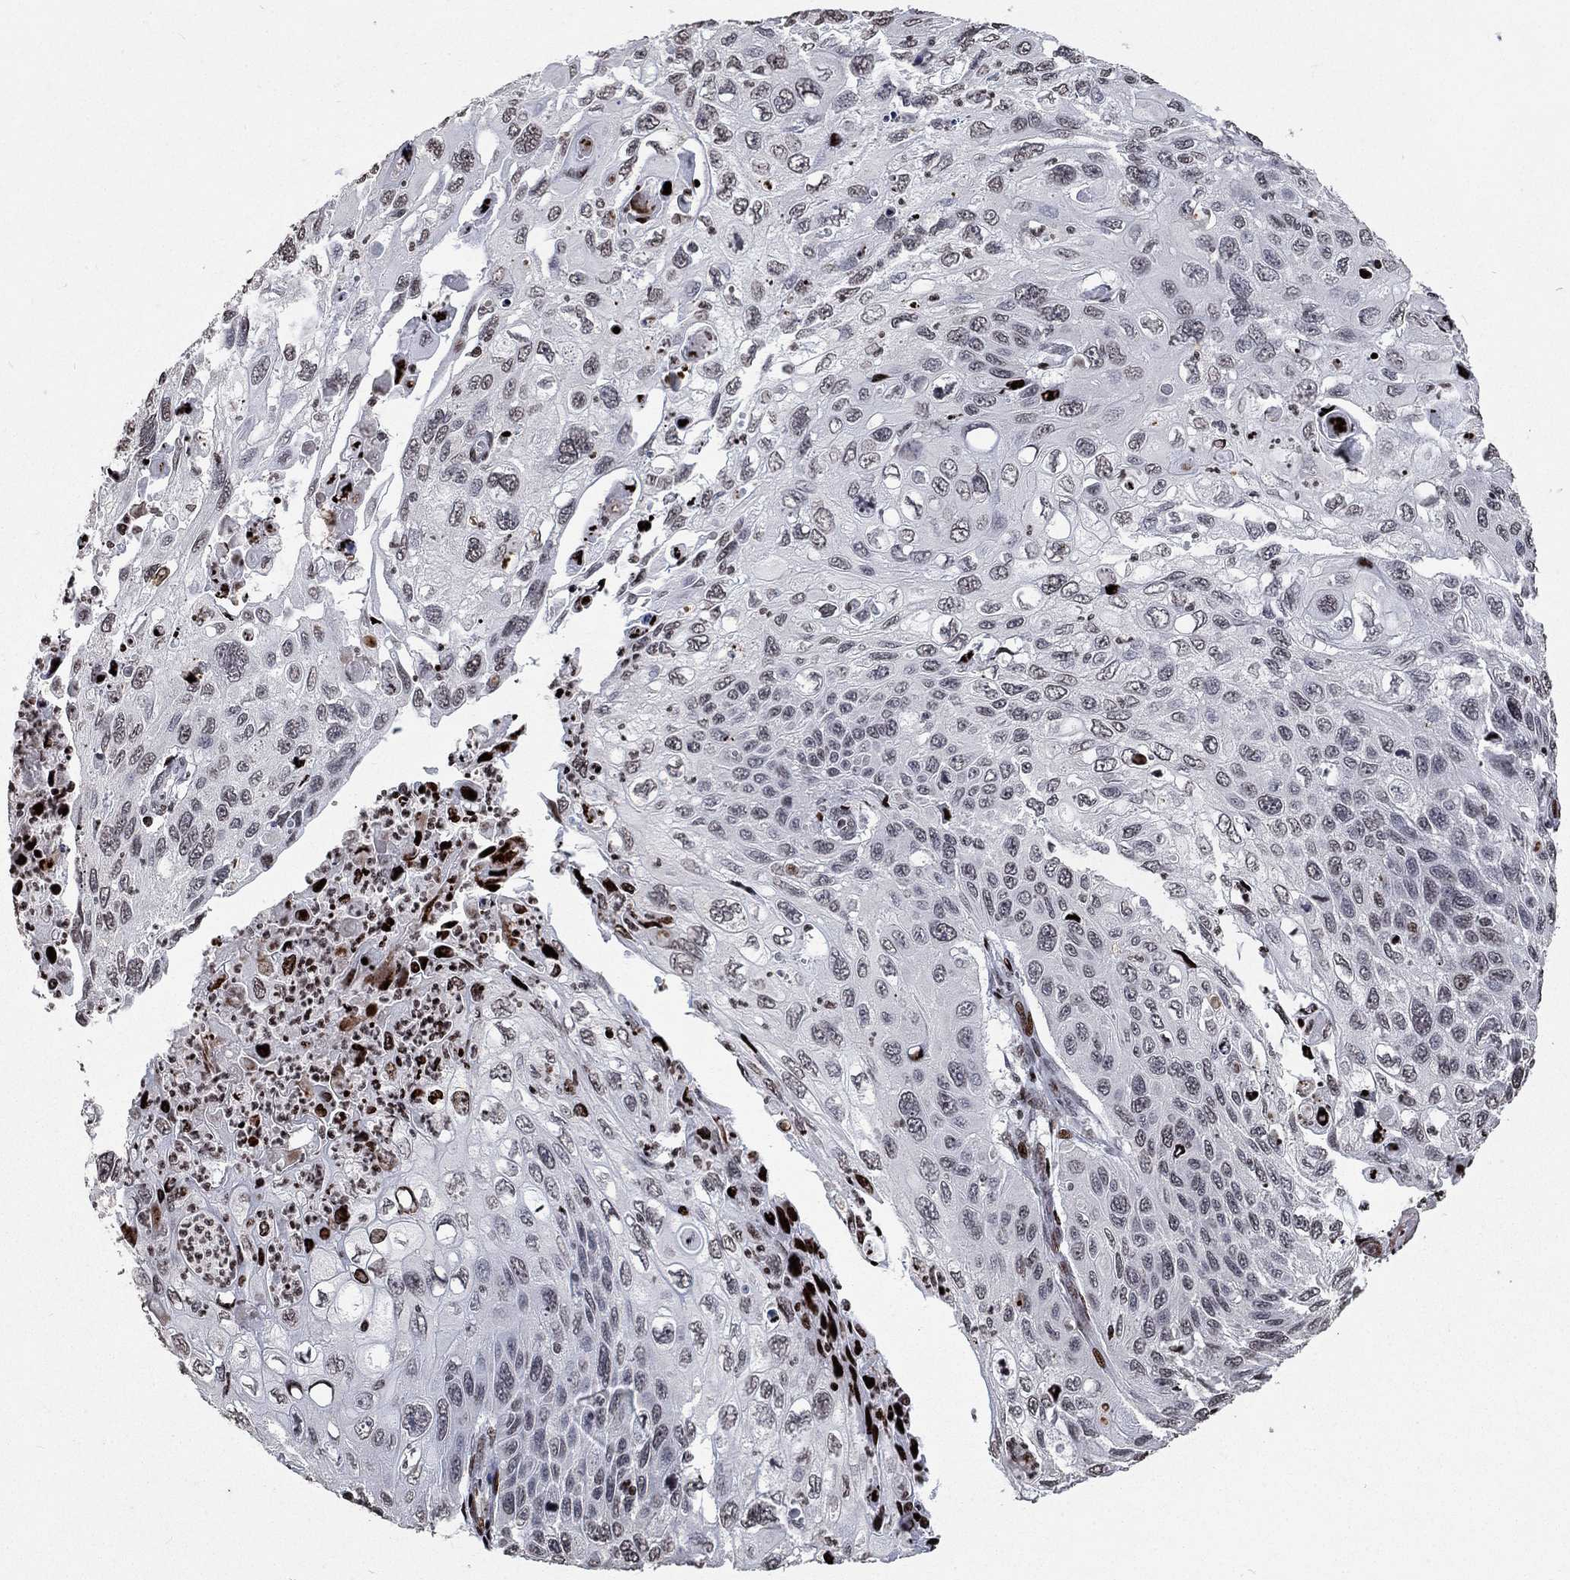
{"staining": {"intensity": "negative", "quantity": "none", "location": "none"}, "tissue": "cervical cancer", "cell_type": "Tumor cells", "image_type": "cancer", "snomed": [{"axis": "morphology", "description": "Squamous cell carcinoma, NOS"}, {"axis": "topography", "description": "Cervix"}], "caption": "Cervical squamous cell carcinoma stained for a protein using immunohistochemistry shows no expression tumor cells.", "gene": "SRSF3", "patient": {"sex": "female", "age": 70}}